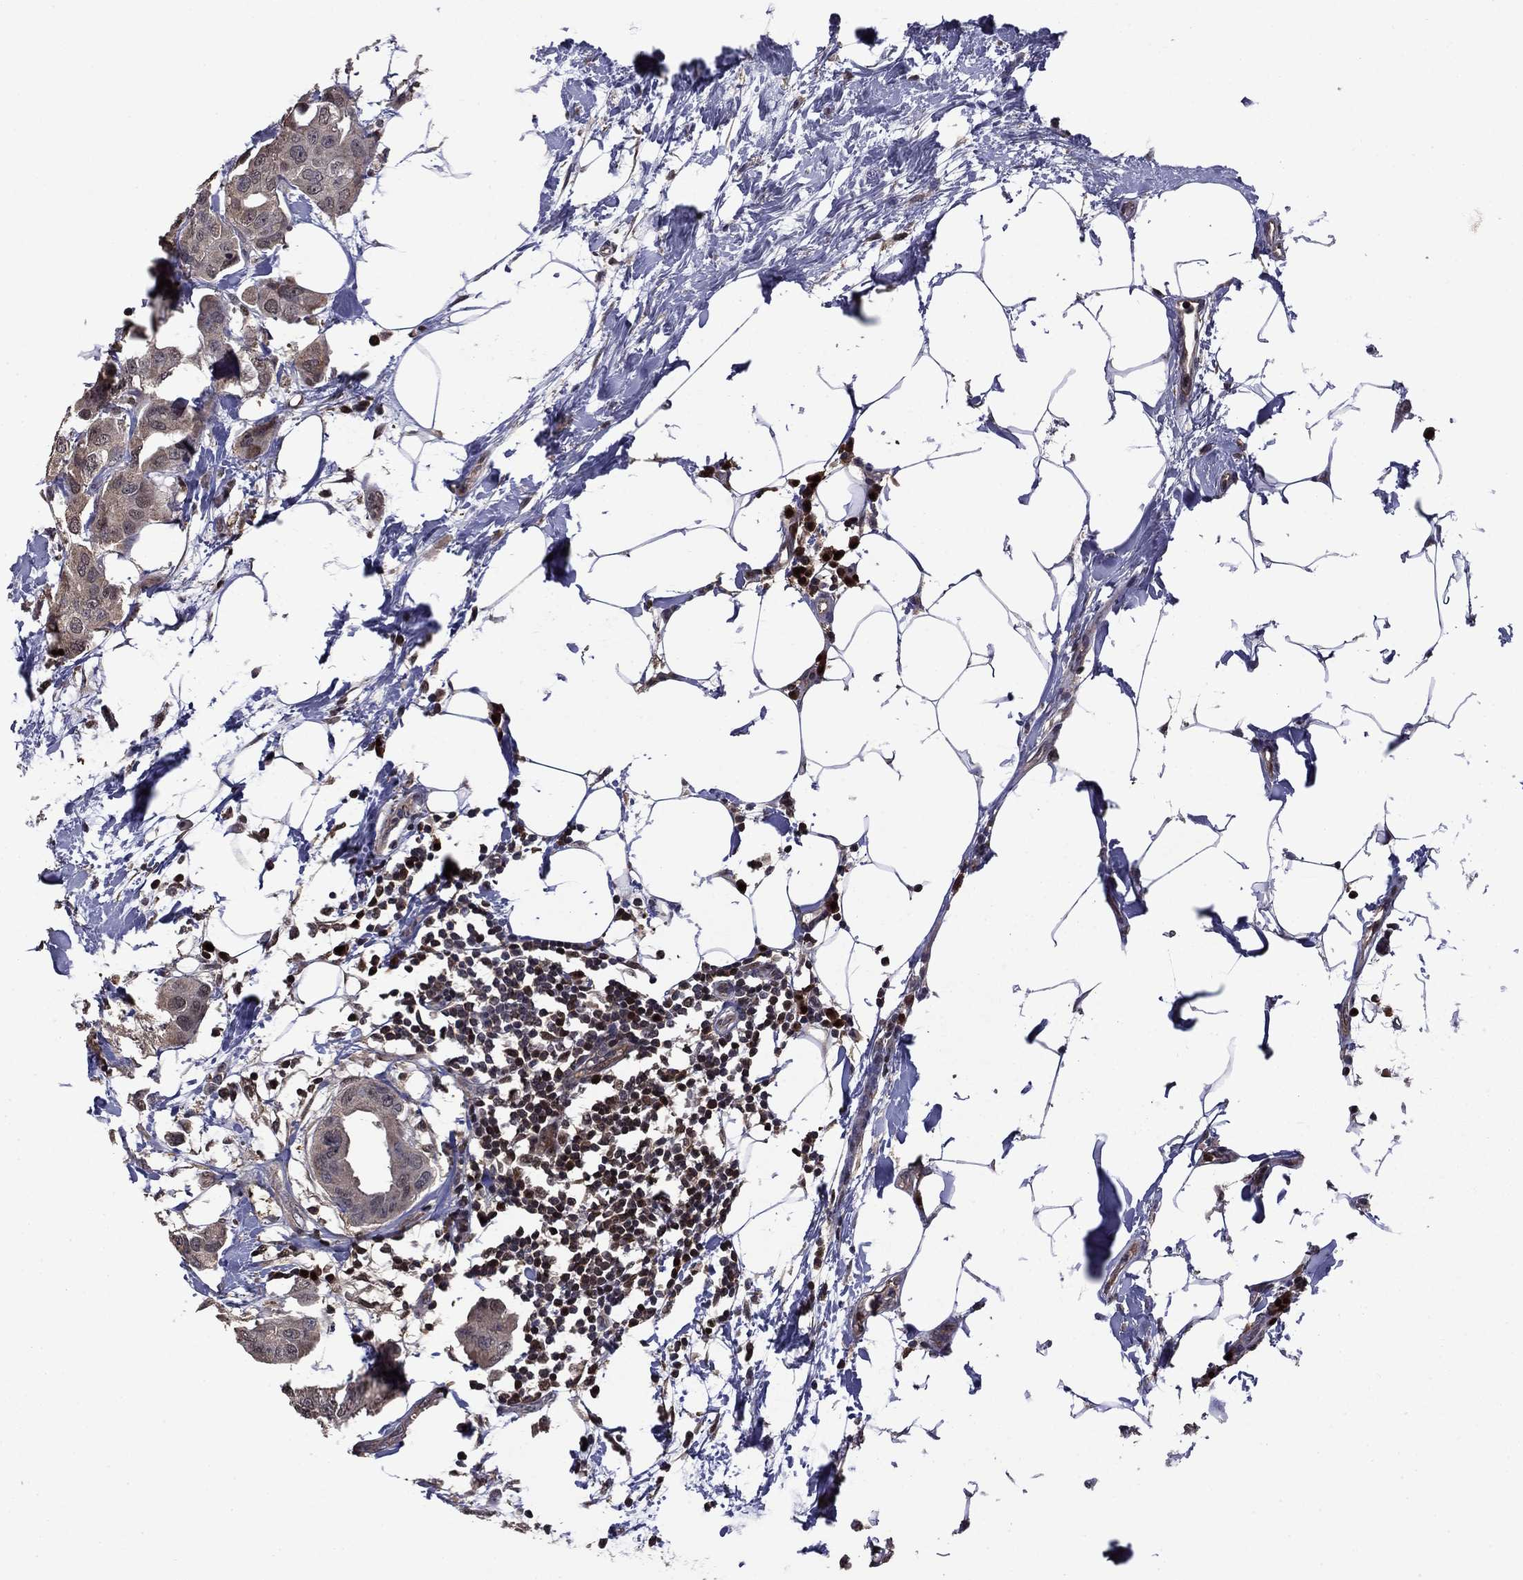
{"staining": {"intensity": "weak", "quantity": "25%-75%", "location": "cytoplasmic/membranous"}, "tissue": "breast cancer", "cell_type": "Tumor cells", "image_type": "cancer", "snomed": [{"axis": "morphology", "description": "Normal tissue, NOS"}, {"axis": "morphology", "description": "Duct carcinoma"}, {"axis": "topography", "description": "Breast"}], "caption": "Tumor cells show low levels of weak cytoplasmic/membranous staining in approximately 25%-75% of cells in human infiltrating ductal carcinoma (breast). (Stains: DAB (3,3'-diaminobenzidine) in brown, nuclei in blue, Microscopy: brightfield microscopy at high magnification).", "gene": "APPBP2", "patient": {"sex": "female", "age": 40}}